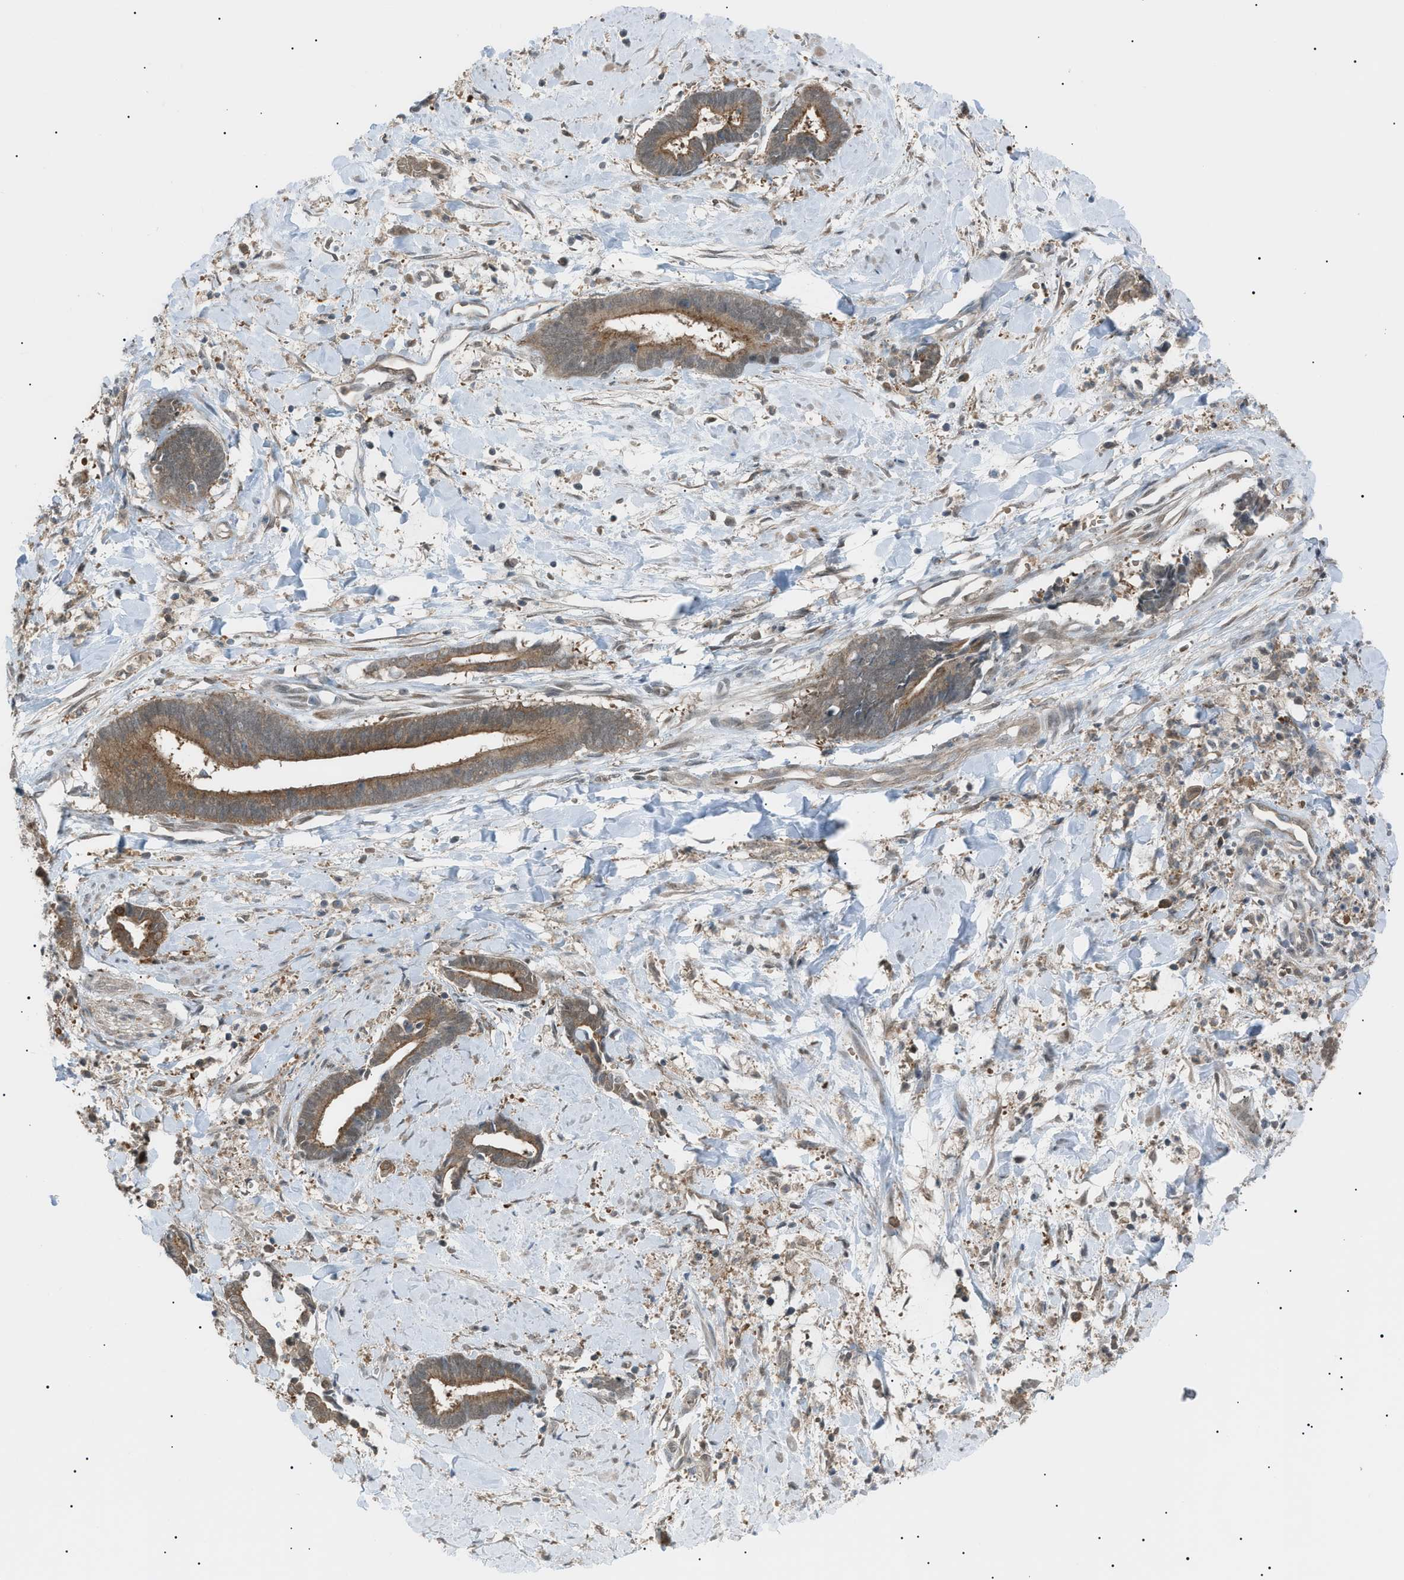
{"staining": {"intensity": "moderate", "quantity": ">75%", "location": "cytoplasmic/membranous"}, "tissue": "cervical cancer", "cell_type": "Tumor cells", "image_type": "cancer", "snomed": [{"axis": "morphology", "description": "Adenocarcinoma, NOS"}, {"axis": "topography", "description": "Cervix"}], "caption": "Immunohistochemistry of human cervical adenocarcinoma exhibits medium levels of moderate cytoplasmic/membranous positivity in about >75% of tumor cells.", "gene": "LPIN2", "patient": {"sex": "female", "age": 44}}